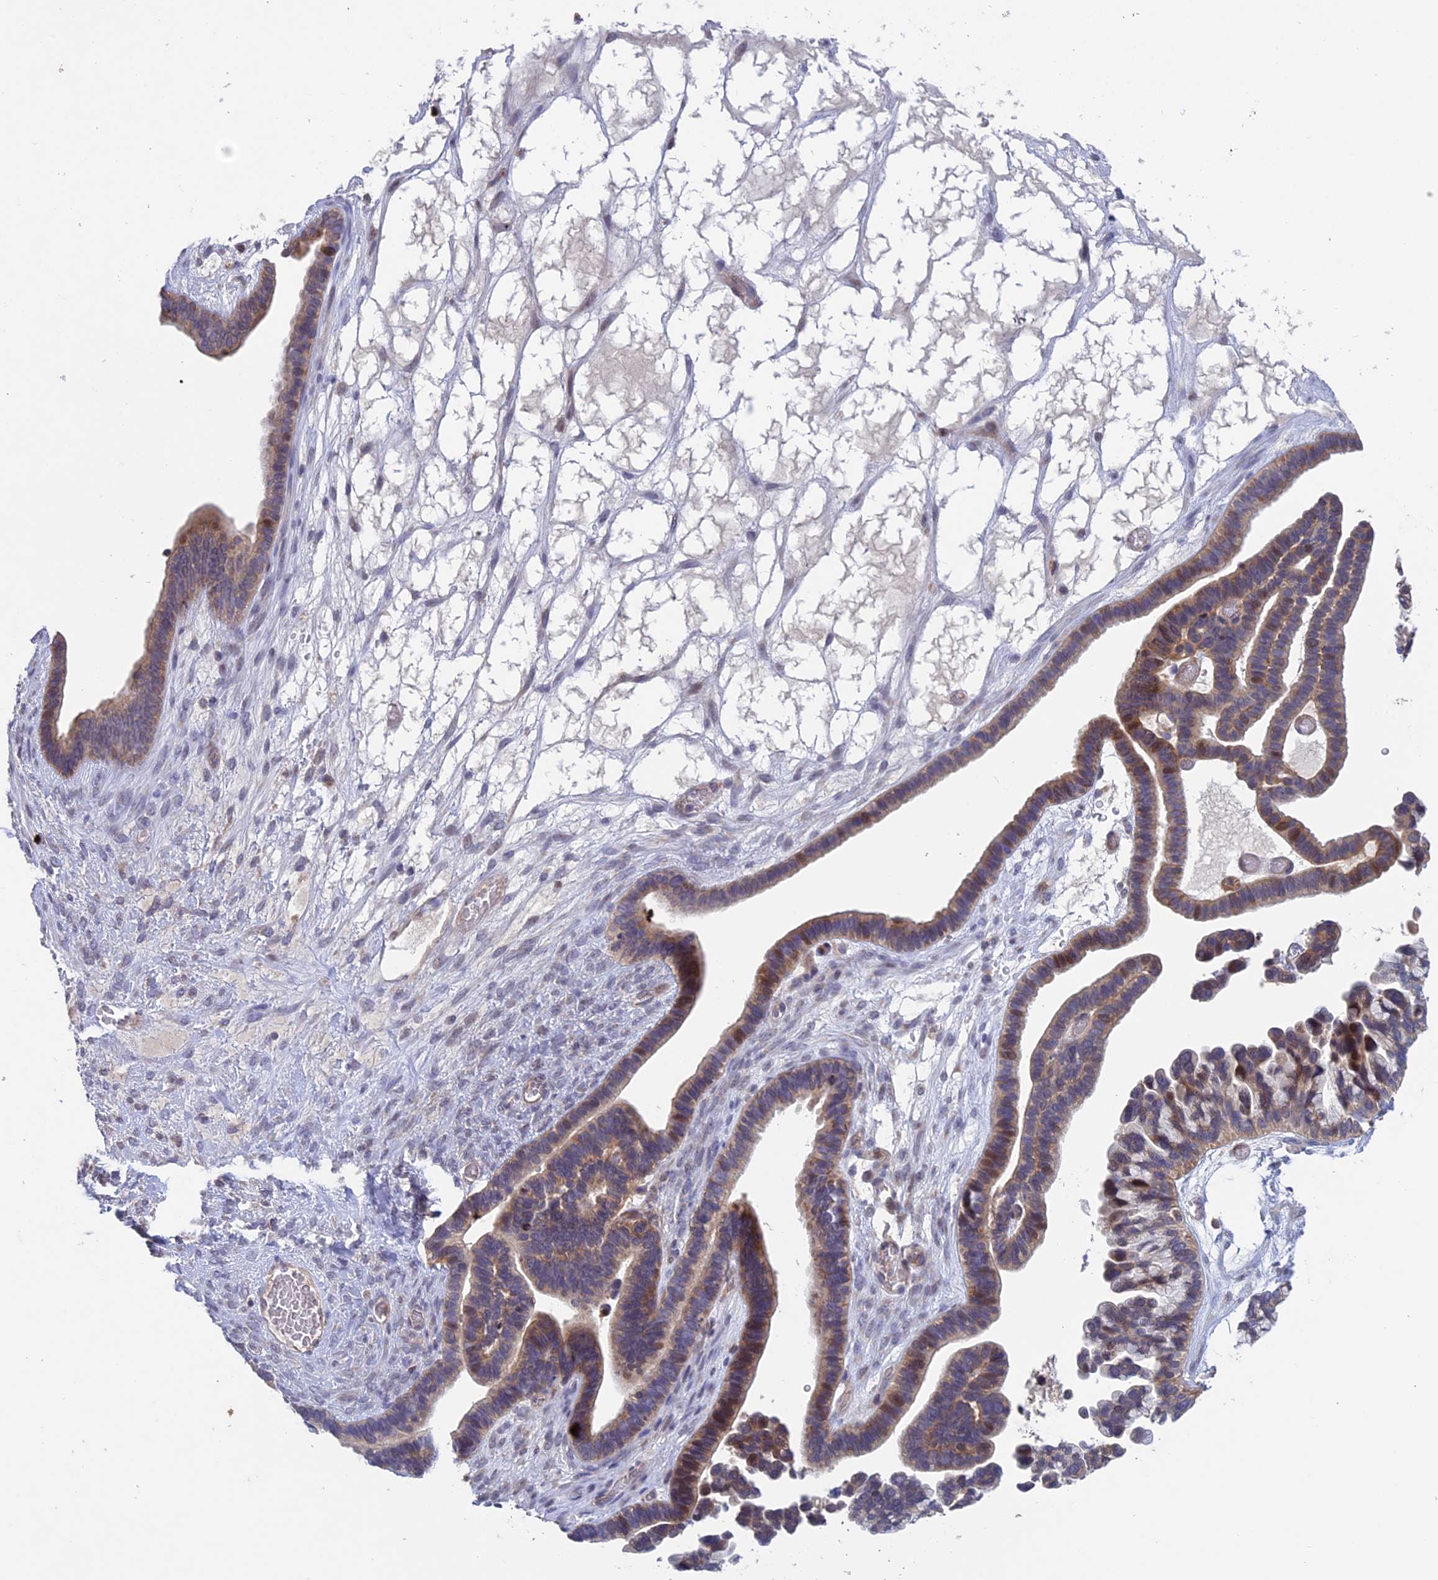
{"staining": {"intensity": "moderate", "quantity": ">75%", "location": "cytoplasmic/membranous"}, "tissue": "ovarian cancer", "cell_type": "Tumor cells", "image_type": "cancer", "snomed": [{"axis": "morphology", "description": "Cystadenocarcinoma, serous, NOS"}, {"axis": "topography", "description": "Ovary"}], "caption": "Protein expression by IHC demonstrates moderate cytoplasmic/membranous positivity in approximately >75% of tumor cells in serous cystadenocarcinoma (ovarian).", "gene": "FERMT1", "patient": {"sex": "female", "age": 56}}